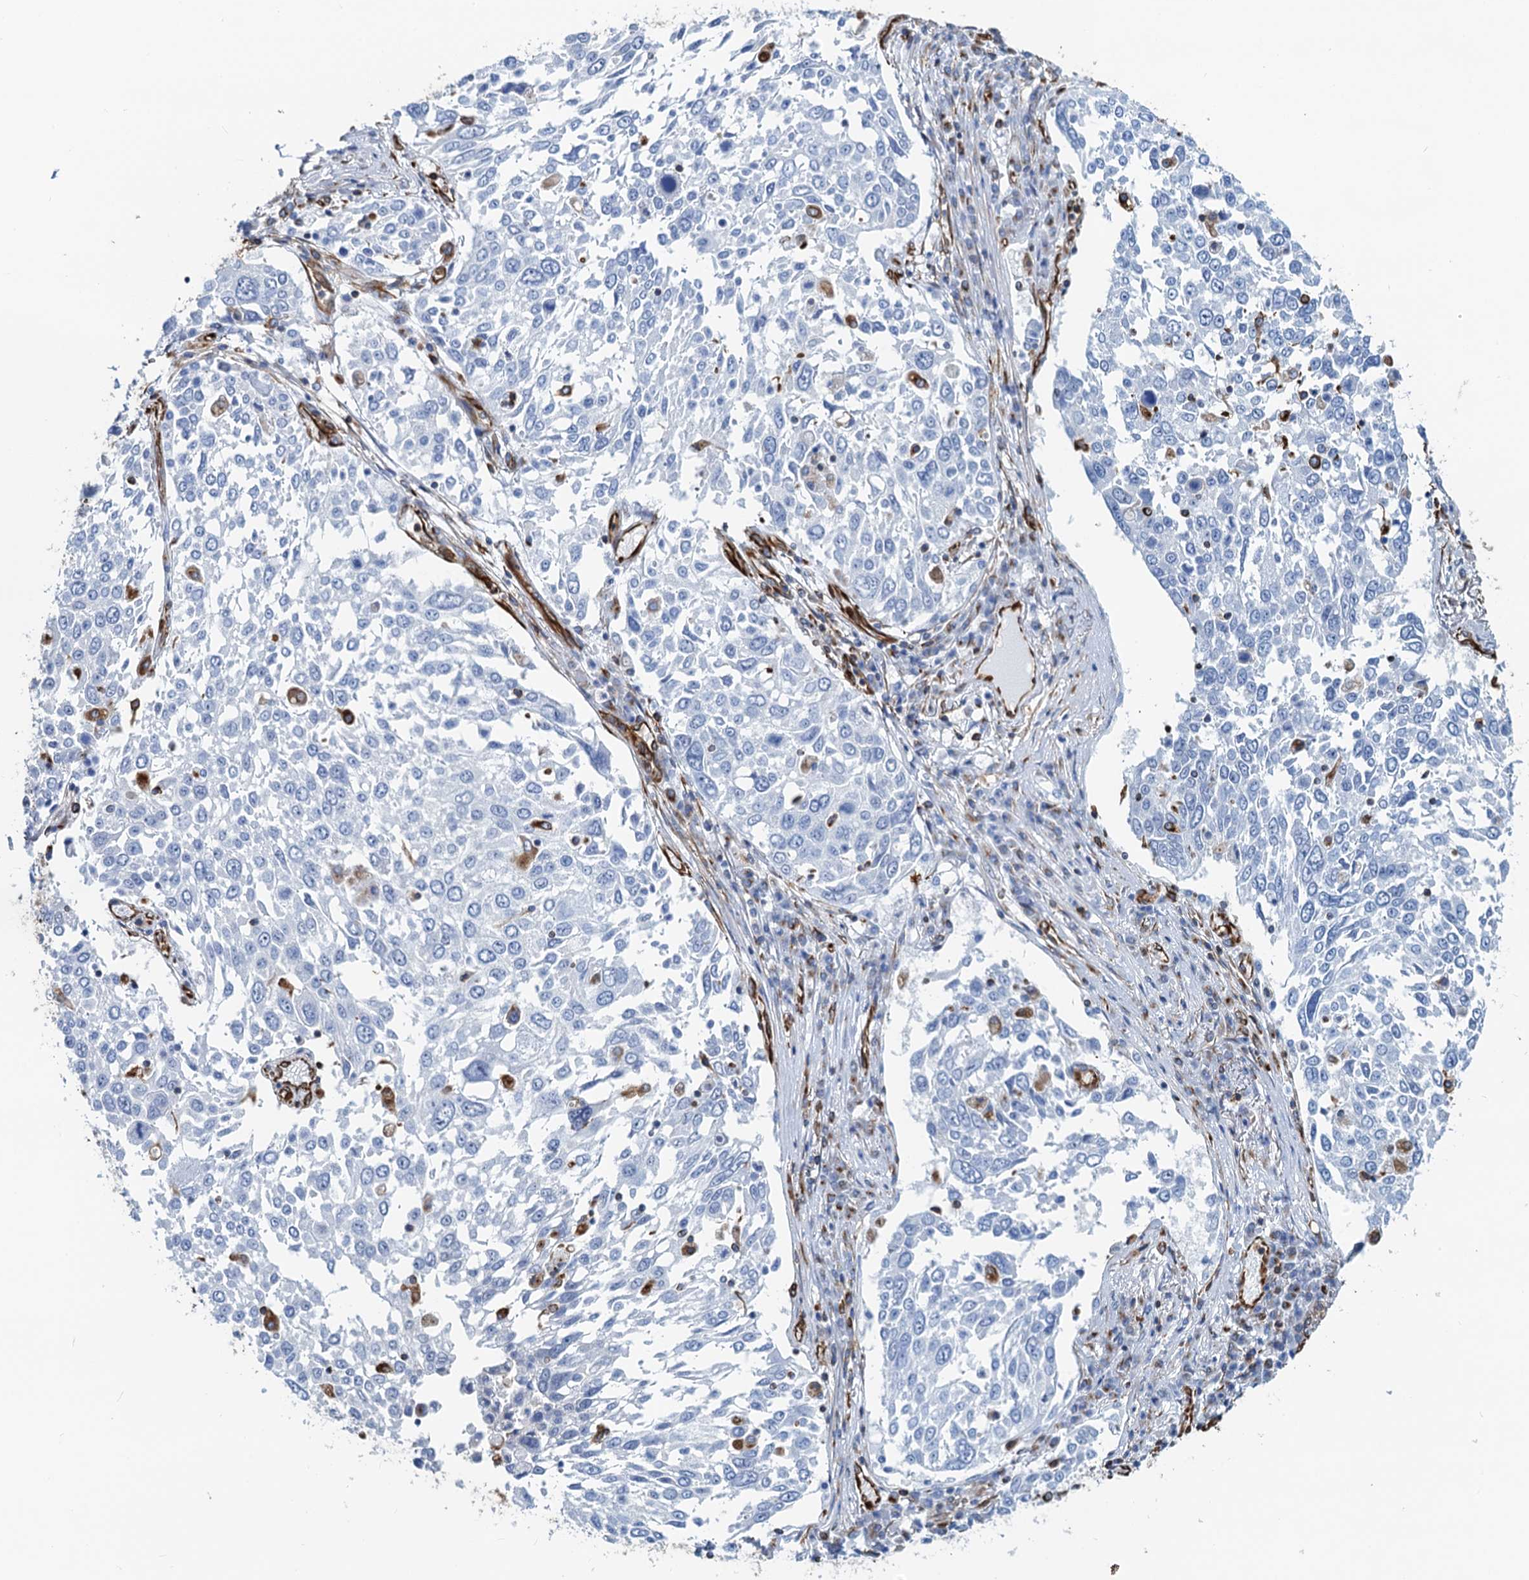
{"staining": {"intensity": "negative", "quantity": "none", "location": "none"}, "tissue": "lung cancer", "cell_type": "Tumor cells", "image_type": "cancer", "snomed": [{"axis": "morphology", "description": "Squamous cell carcinoma, NOS"}, {"axis": "topography", "description": "Lung"}], "caption": "Squamous cell carcinoma (lung) stained for a protein using immunohistochemistry (IHC) exhibits no expression tumor cells.", "gene": "PGM2", "patient": {"sex": "male", "age": 65}}